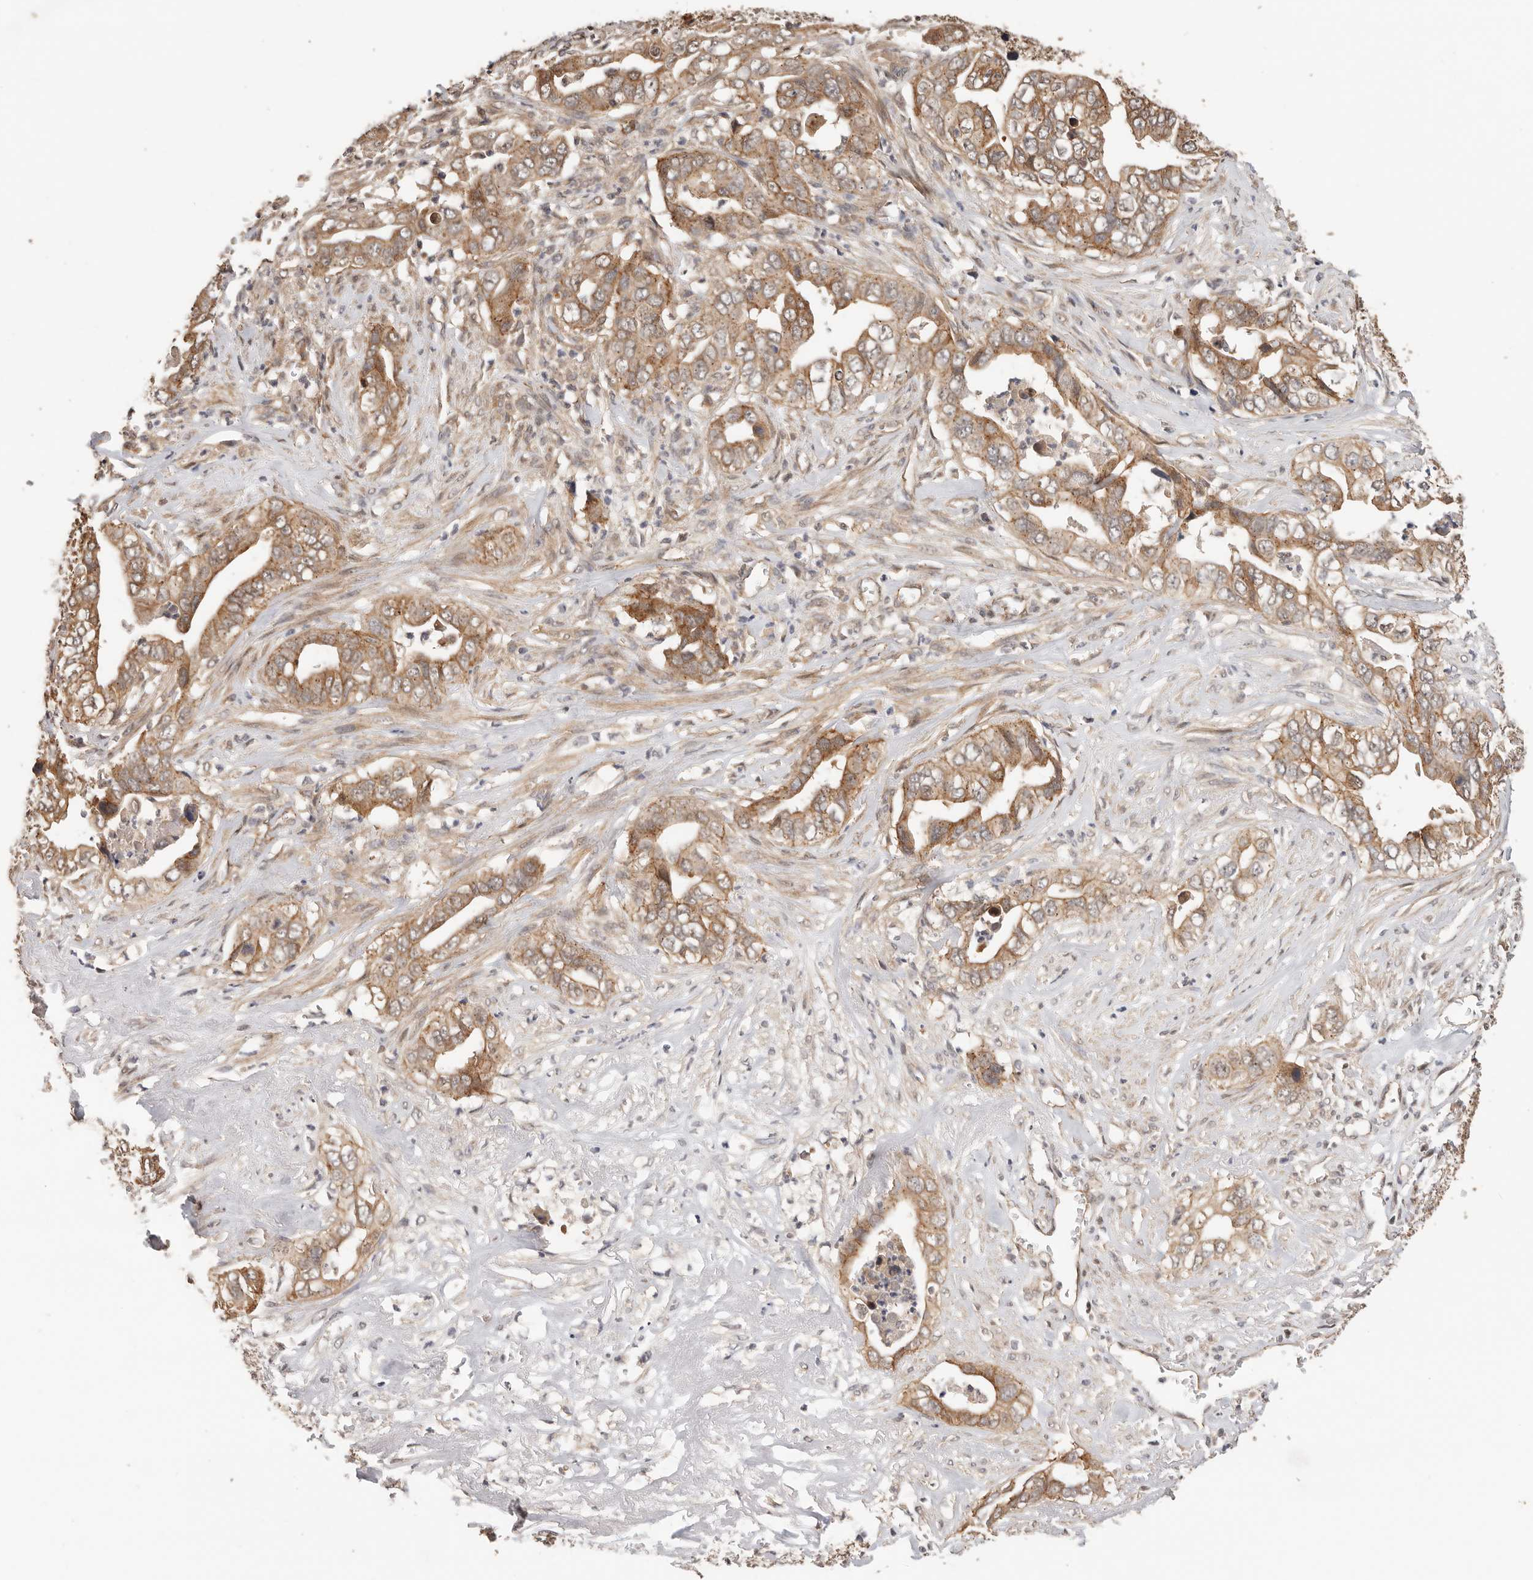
{"staining": {"intensity": "moderate", "quantity": ">75%", "location": "cytoplasmic/membranous"}, "tissue": "liver cancer", "cell_type": "Tumor cells", "image_type": "cancer", "snomed": [{"axis": "morphology", "description": "Cholangiocarcinoma"}, {"axis": "topography", "description": "Liver"}], "caption": "Protein analysis of liver cancer (cholangiocarcinoma) tissue shows moderate cytoplasmic/membranous expression in about >75% of tumor cells.", "gene": "AFDN", "patient": {"sex": "female", "age": 79}}